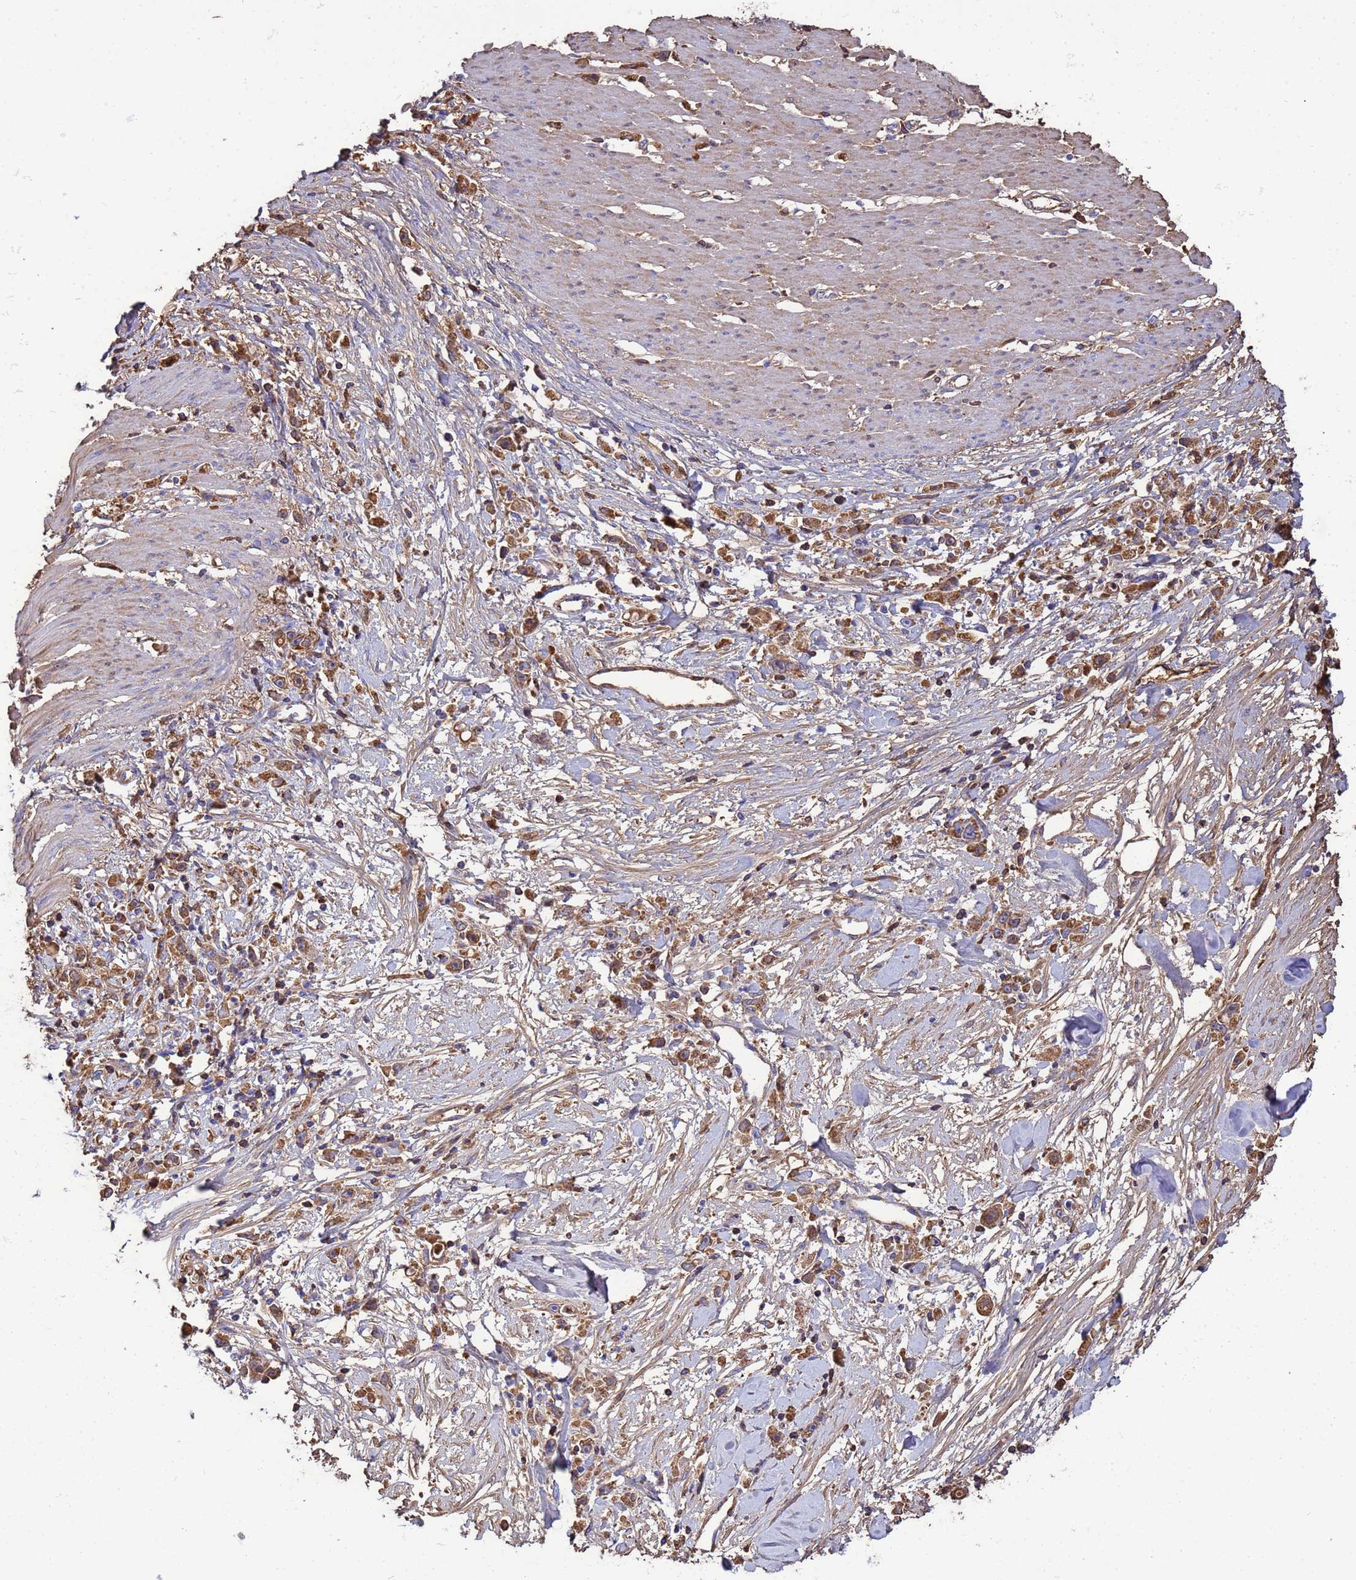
{"staining": {"intensity": "moderate", "quantity": ">75%", "location": "cytoplasmic/membranous"}, "tissue": "stomach cancer", "cell_type": "Tumor cells", "image_type": "cancer", "snomed": [{"axis": "morphology", "description": "Adenocarcinoma, NOS"}, {"axis": "topography", "description": "Stomach"}], "caption": "This is a micrograph of immunohistochemistry (IHC) staining of adenocarcinoma (stomach), which shows moderate staining in the cytoplasmic/membranous of tumor cells.", "gene": "GLUD1", "patient": {"sex": "female", "age": 59}}